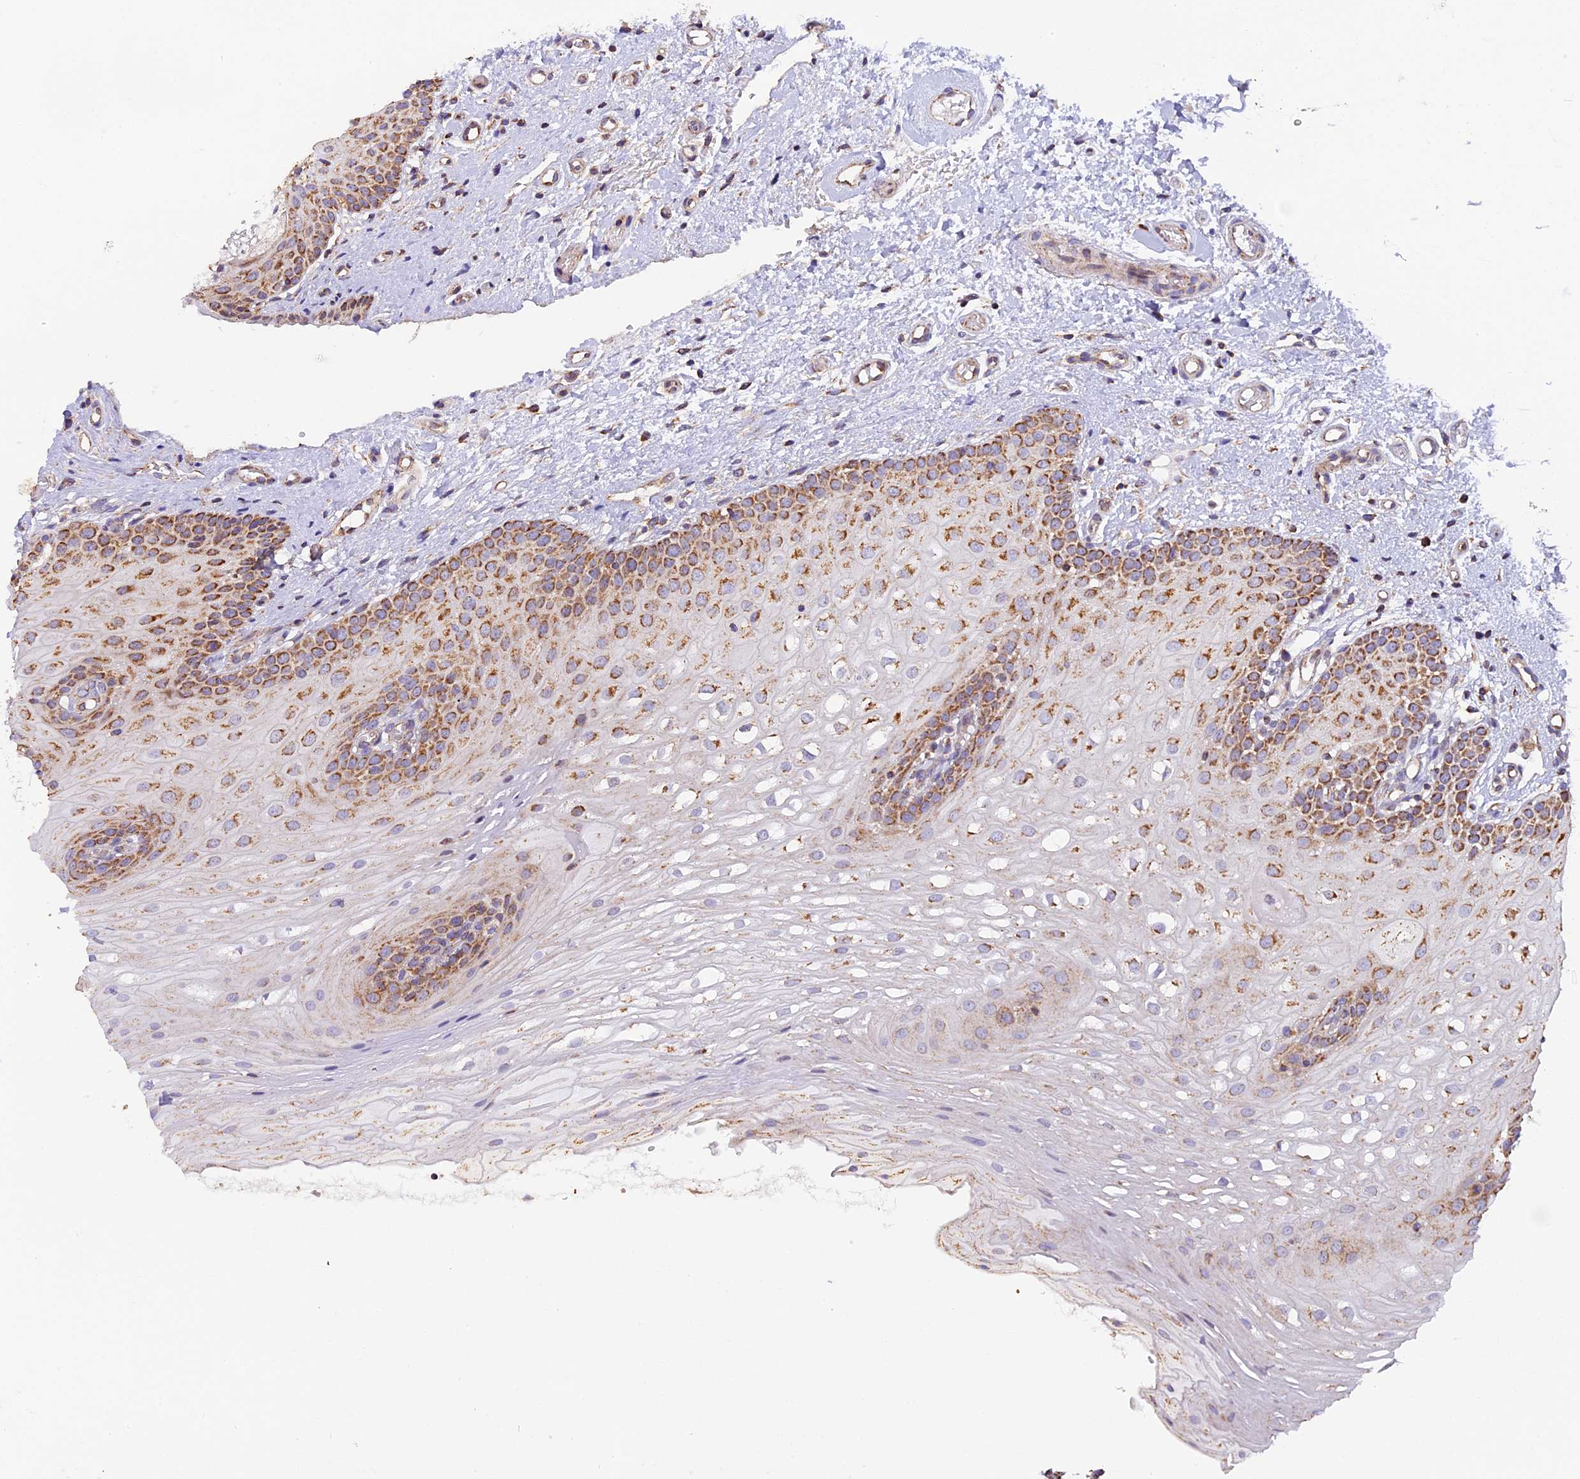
{"staining": {"intensity": "moderate", "quantity": ">75%", "location": "cytoplasmic/membranous"}, "tissue": "oral mucosa", "cell_type": "Squamous epithelial cells", "image_type": "normal", "snomed": [{"axis": "morphology", "description": "Normal tissue, NOS"}, {"axis": "topography", "description": "Oral tissue"}], "caption": "Protein analysis of benign oral mucosa displays moderate cytoplasmic/membranous positivity in about >75% of squamous epithelial cells. (IHC, brightfield microscopy, high magnification).", "gene": "NDUFA8", "patient": {"sex": "female", "age": 54}}